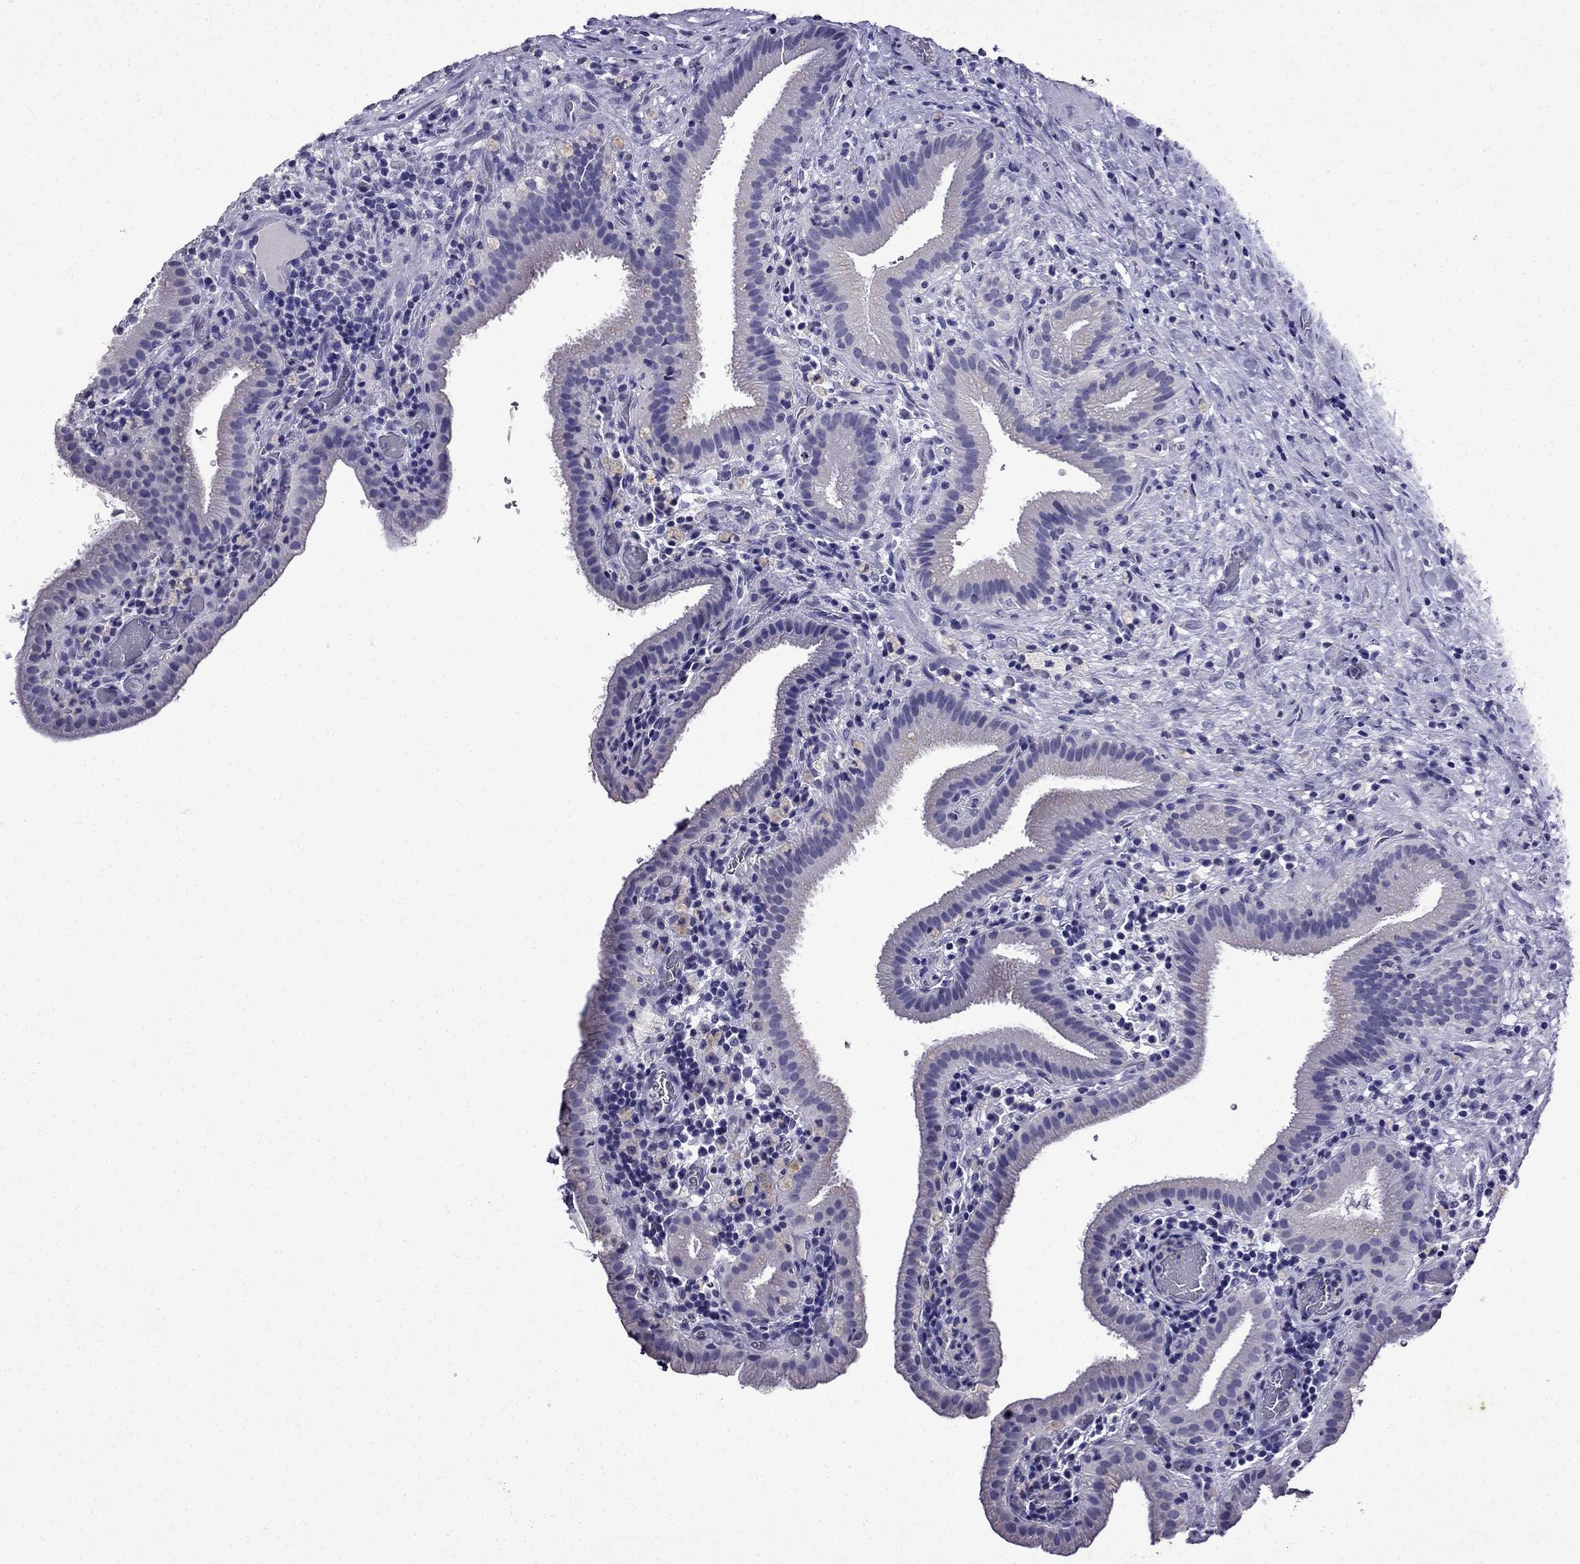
{"staining": {"intensity": "negative", "quantity": "none", "location": "none"}, "tissue": "gallbladder", "cell_type": "Glandular cells", "image_type": "normal", "snomed": [{"axis": "morphology", "description": "Normal tissue, NOS"}, {"axis": "topography", "description": "Gallbladder"}], "caption": "The immunohistochemistry image has no significant staining in glandular cells of gallbladder.", "gene": "DNAH17", "patient": {"sex": "male", "age": 62}}